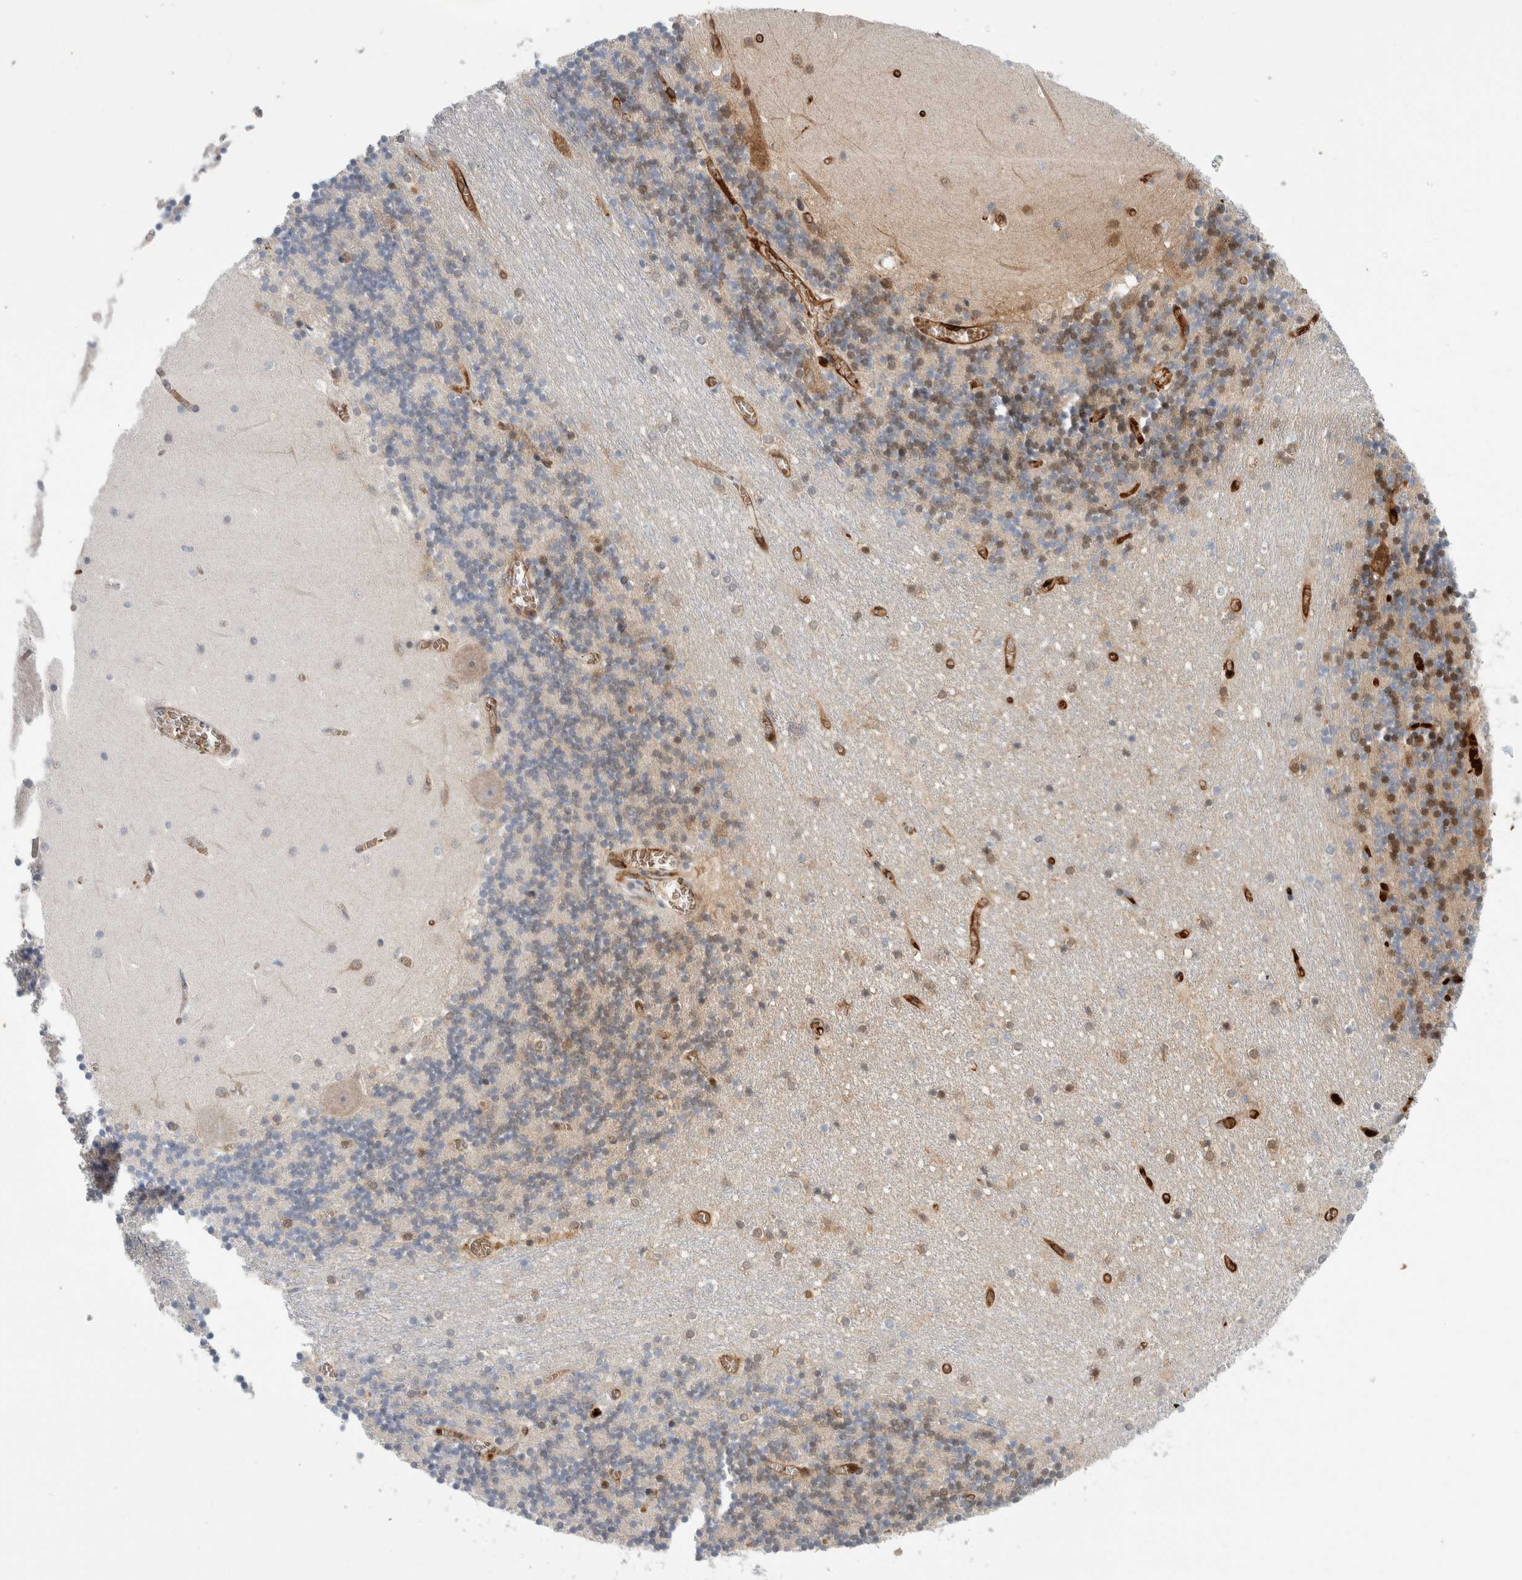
{"staining": {"intensity": "negative", "quantity": "none", "location": "none"}, "tissue": "cerebellum", "cell_type": "Cells in granular layer", "image_type": "normal", "snomed": [{"axis": "morphology", "description": "Normal tissue, NOS"}, {"axis": "topography", "description": "Cerebellum"}], "caption": "An IHC image of benign cerebellum is shown. There is no staining in cells in granular layer of cerebellum. (DAB (3,3'-diaminobenzidine) immunohistochemistry (IHC) visualized using brightfield microscopy, high magnification).", "gene": "CA1", "patient": {"sex": "female", "age": 28}}